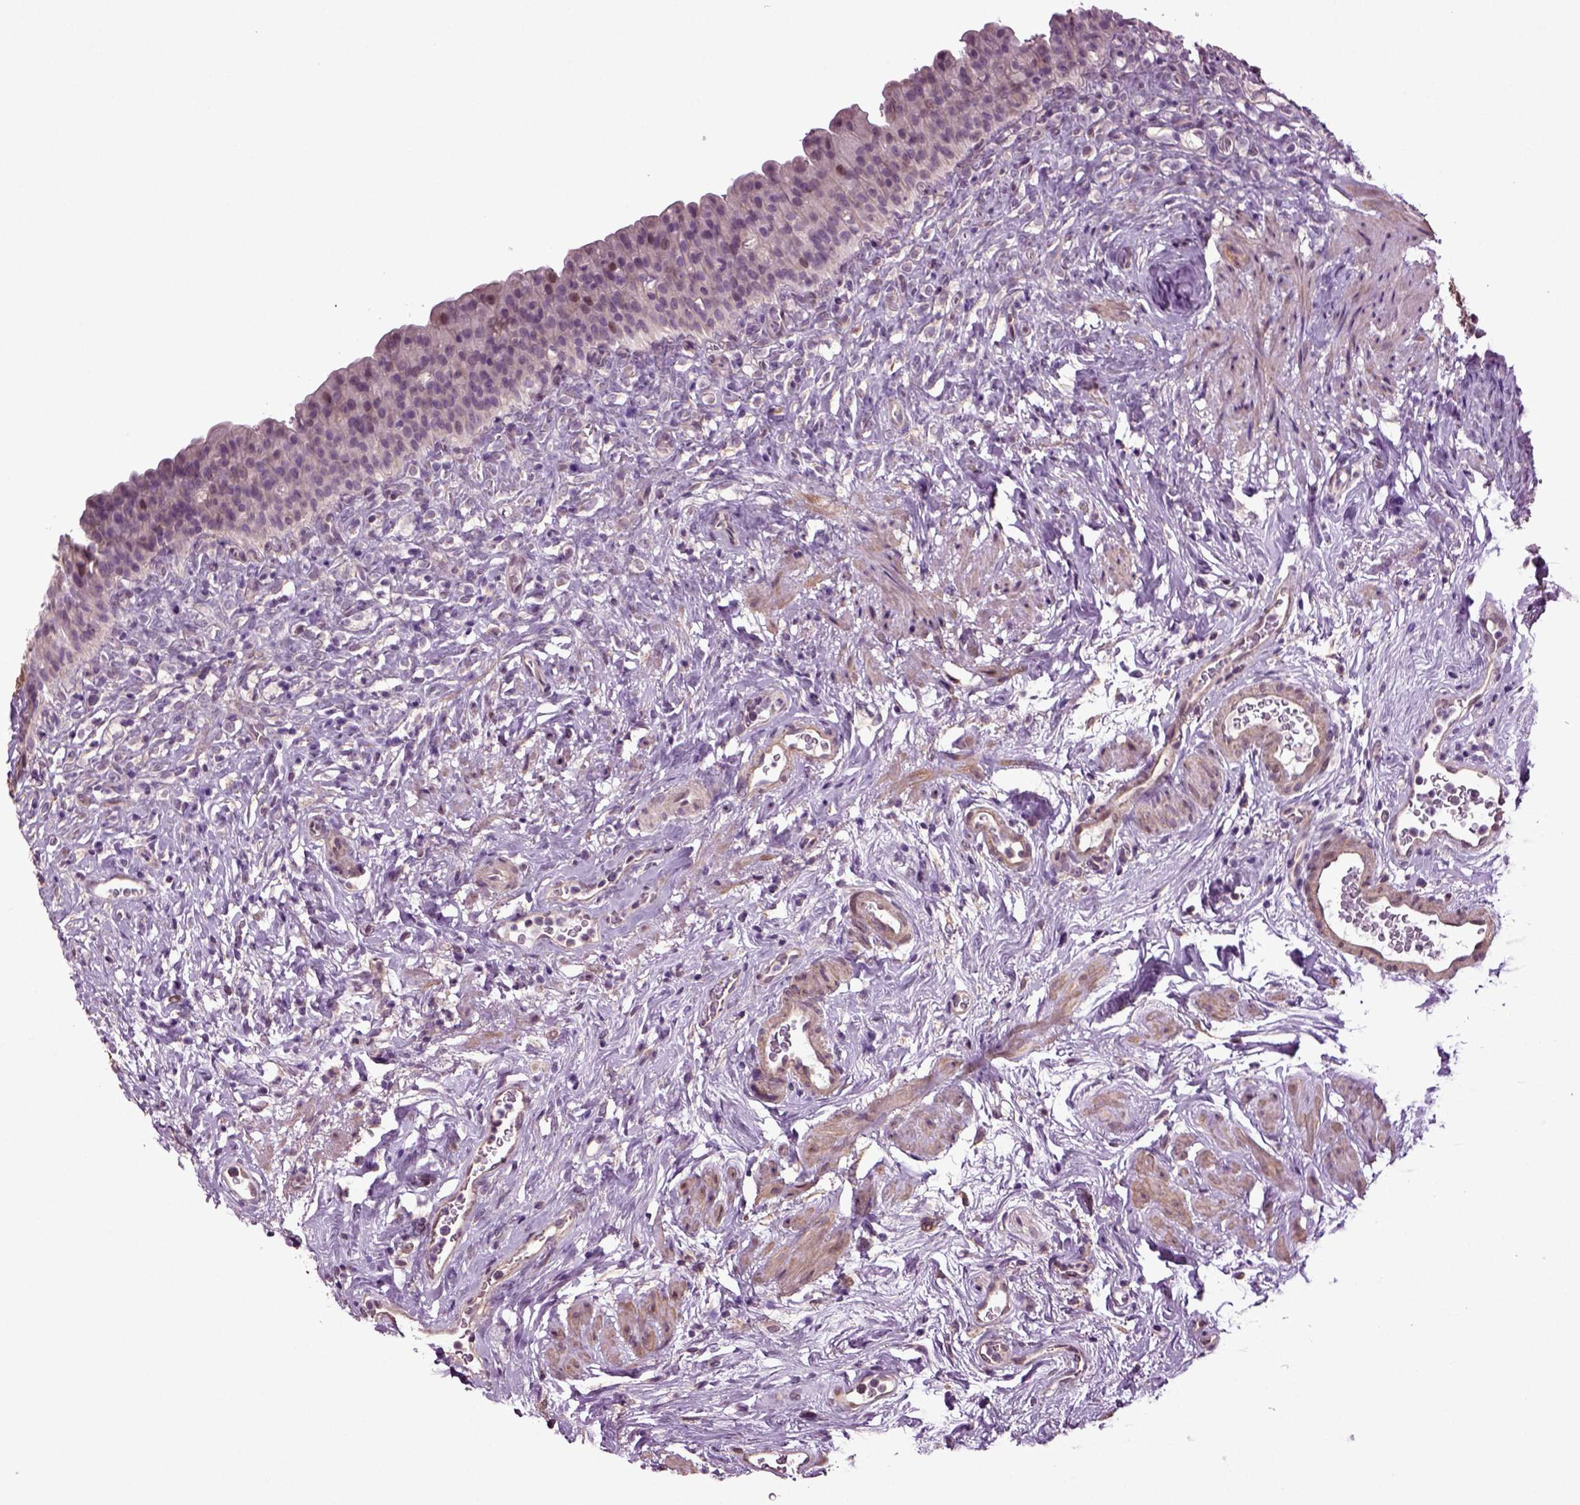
{"staining": {"intensity": "weak", "quantity": "<25%", "location": "nuclear"}, "tissue": "urinary bladder", "cell_type": "Urothelial cells", "image_type": "normal", "snomed": [{"axis": "morphology", "description": "Normal tissue, NOS"}, {"axis": "topography", "description": "Urinary bladder"}], "caption": "IHC of normal urinary bladder reveals no staining in urothelial cells. (Brightfield microscopy of DAB (3,3'-diaminobenzidine) immunohistochemistry (IHC) at high magnification).", "gene": "HAGHL", "patient": {"sex": "male", "age": 76}}